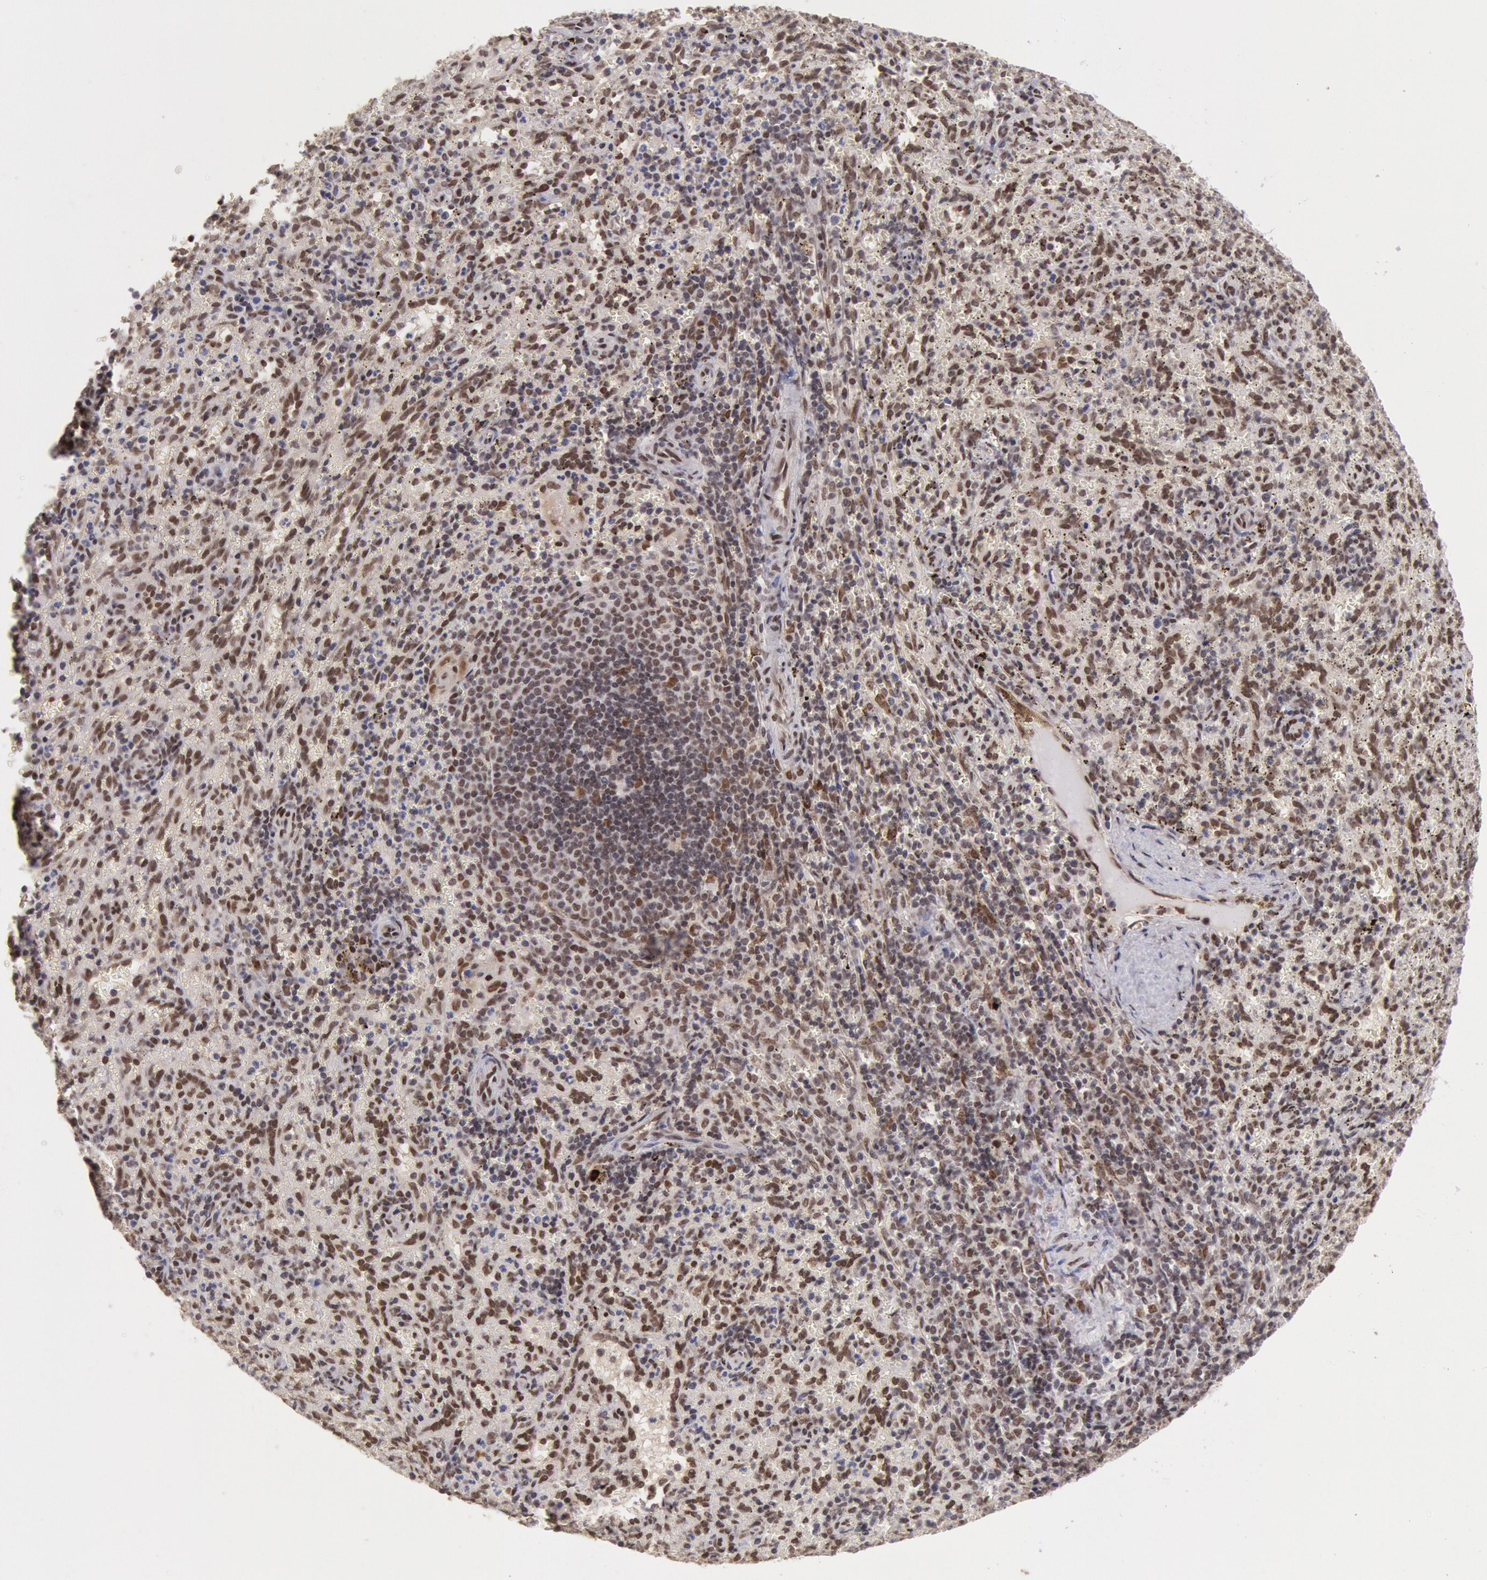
{"staining": {"intensity": "strong", "quantity": "25%-75%", "location": "nuclear"}, "tissue": "spleen", "cell_type": "Cells in red pulp", "image_type": "normal", "snomed": [{"axis": "morphology", "description": "Normal tissue, NOS"}, {"axis": "topography", "description": "Spleen"}], "caption": "IHC staining of benign spleen, which demonstrates high levels of strong nuclear expression in about 25%-75% of cells in red pulp indicating strong nuclear protein expression. The staining was performed using DAB (brown) for protein detection and nuclei were counterstained in hematoxylin (blue).", "gene": "CDKN2B", "patient": {"sex": "female", "age": 10}}